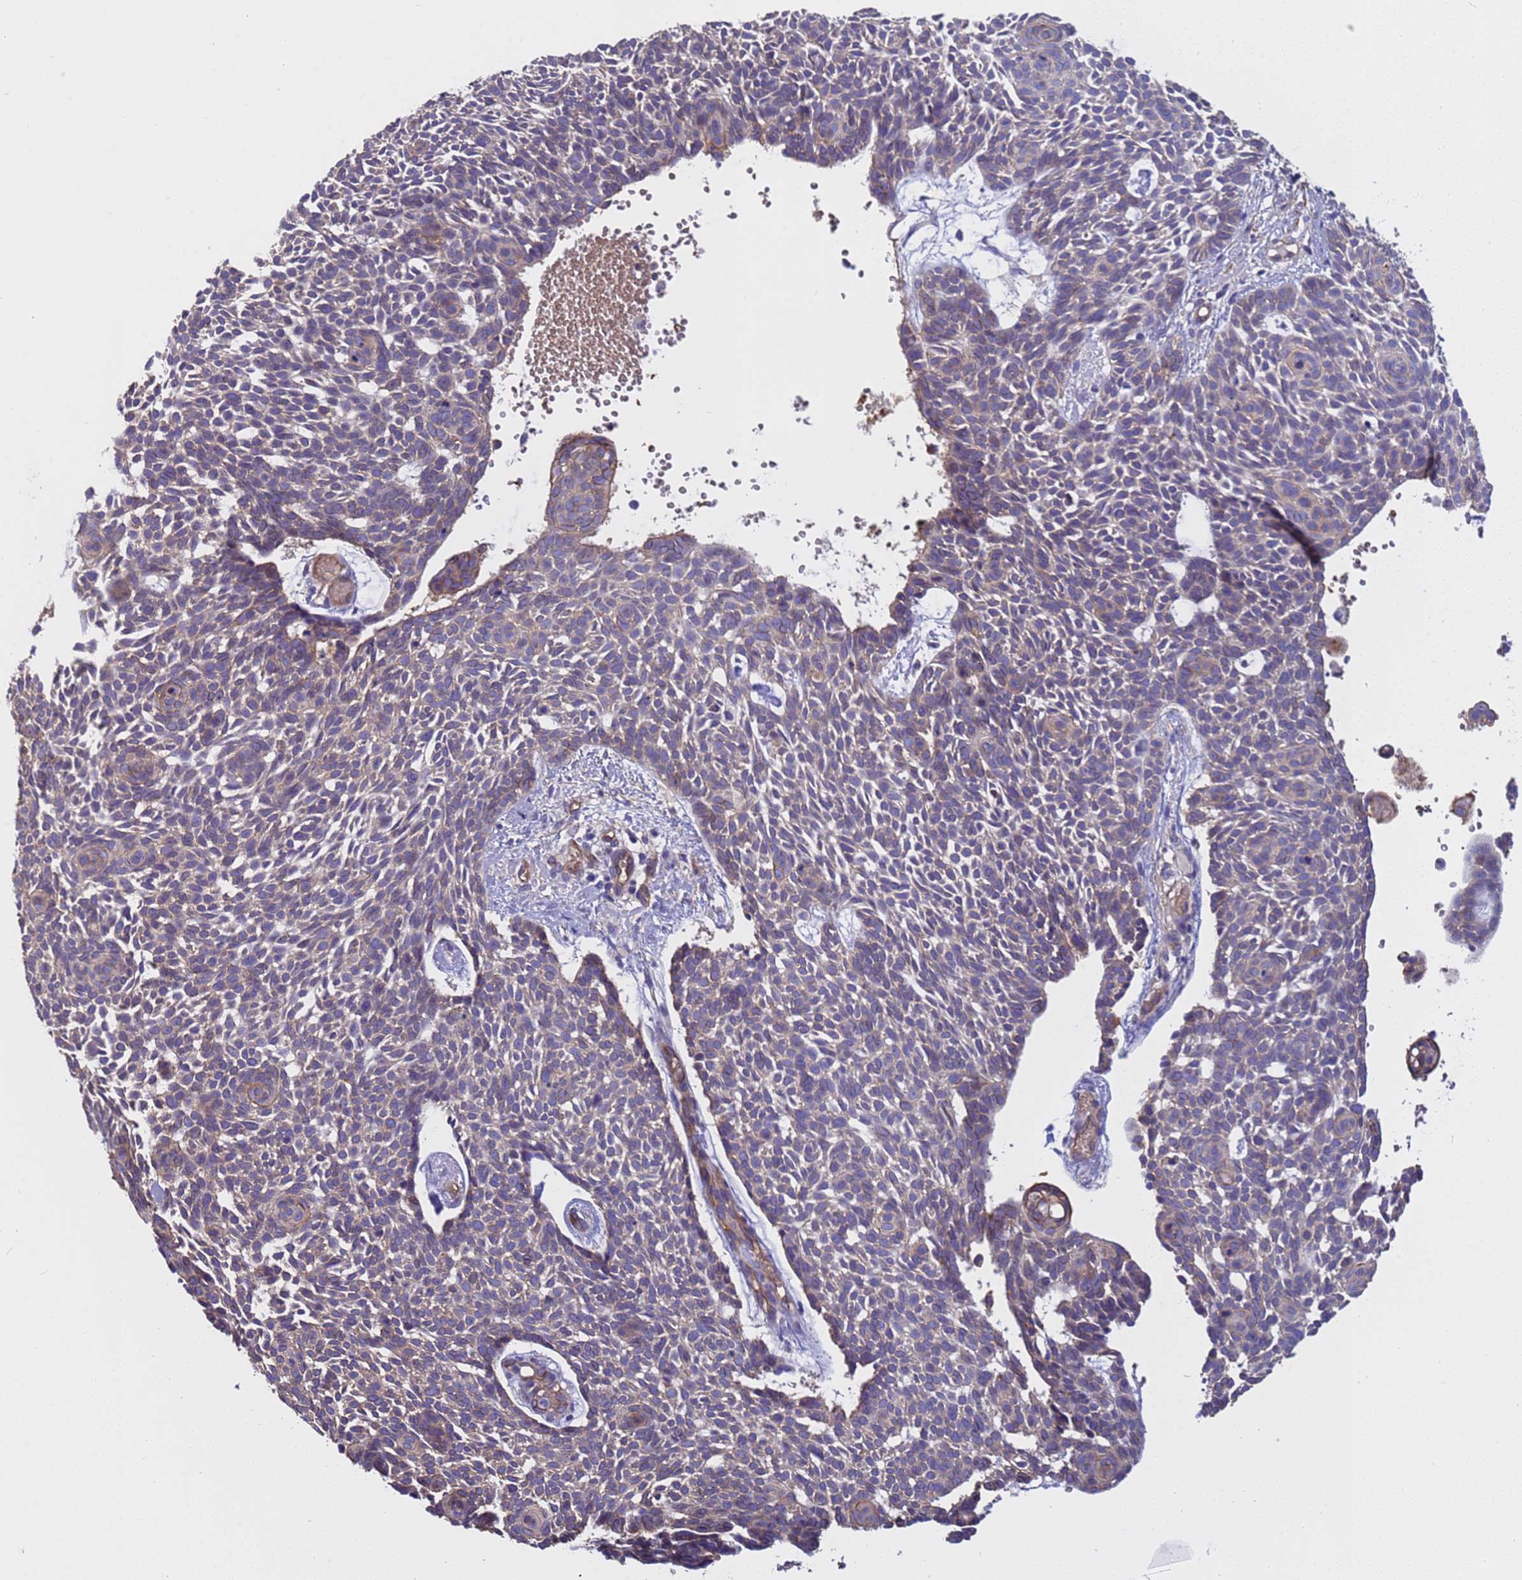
{"staining": {"intensity": "weak", "quantity": "<25%", "location": "cytoplasmic/membranous"}, "tissue": "skin cancer", "cell_type": "Tumor cells", "image_type": "cancer", "snomed": [{"axis": "morphology", "description": "Basal cell carcinoma"}, {"axis": "topography", "description": "Skin"}], "caption": "Human skin cancer (basal cell carcinoma) stained for a protein using immunohistochemistry (IHC) displays no staining in tumor cells.", "gene": "ZNF248", "patient": {"sex": "male", "age": 61}}